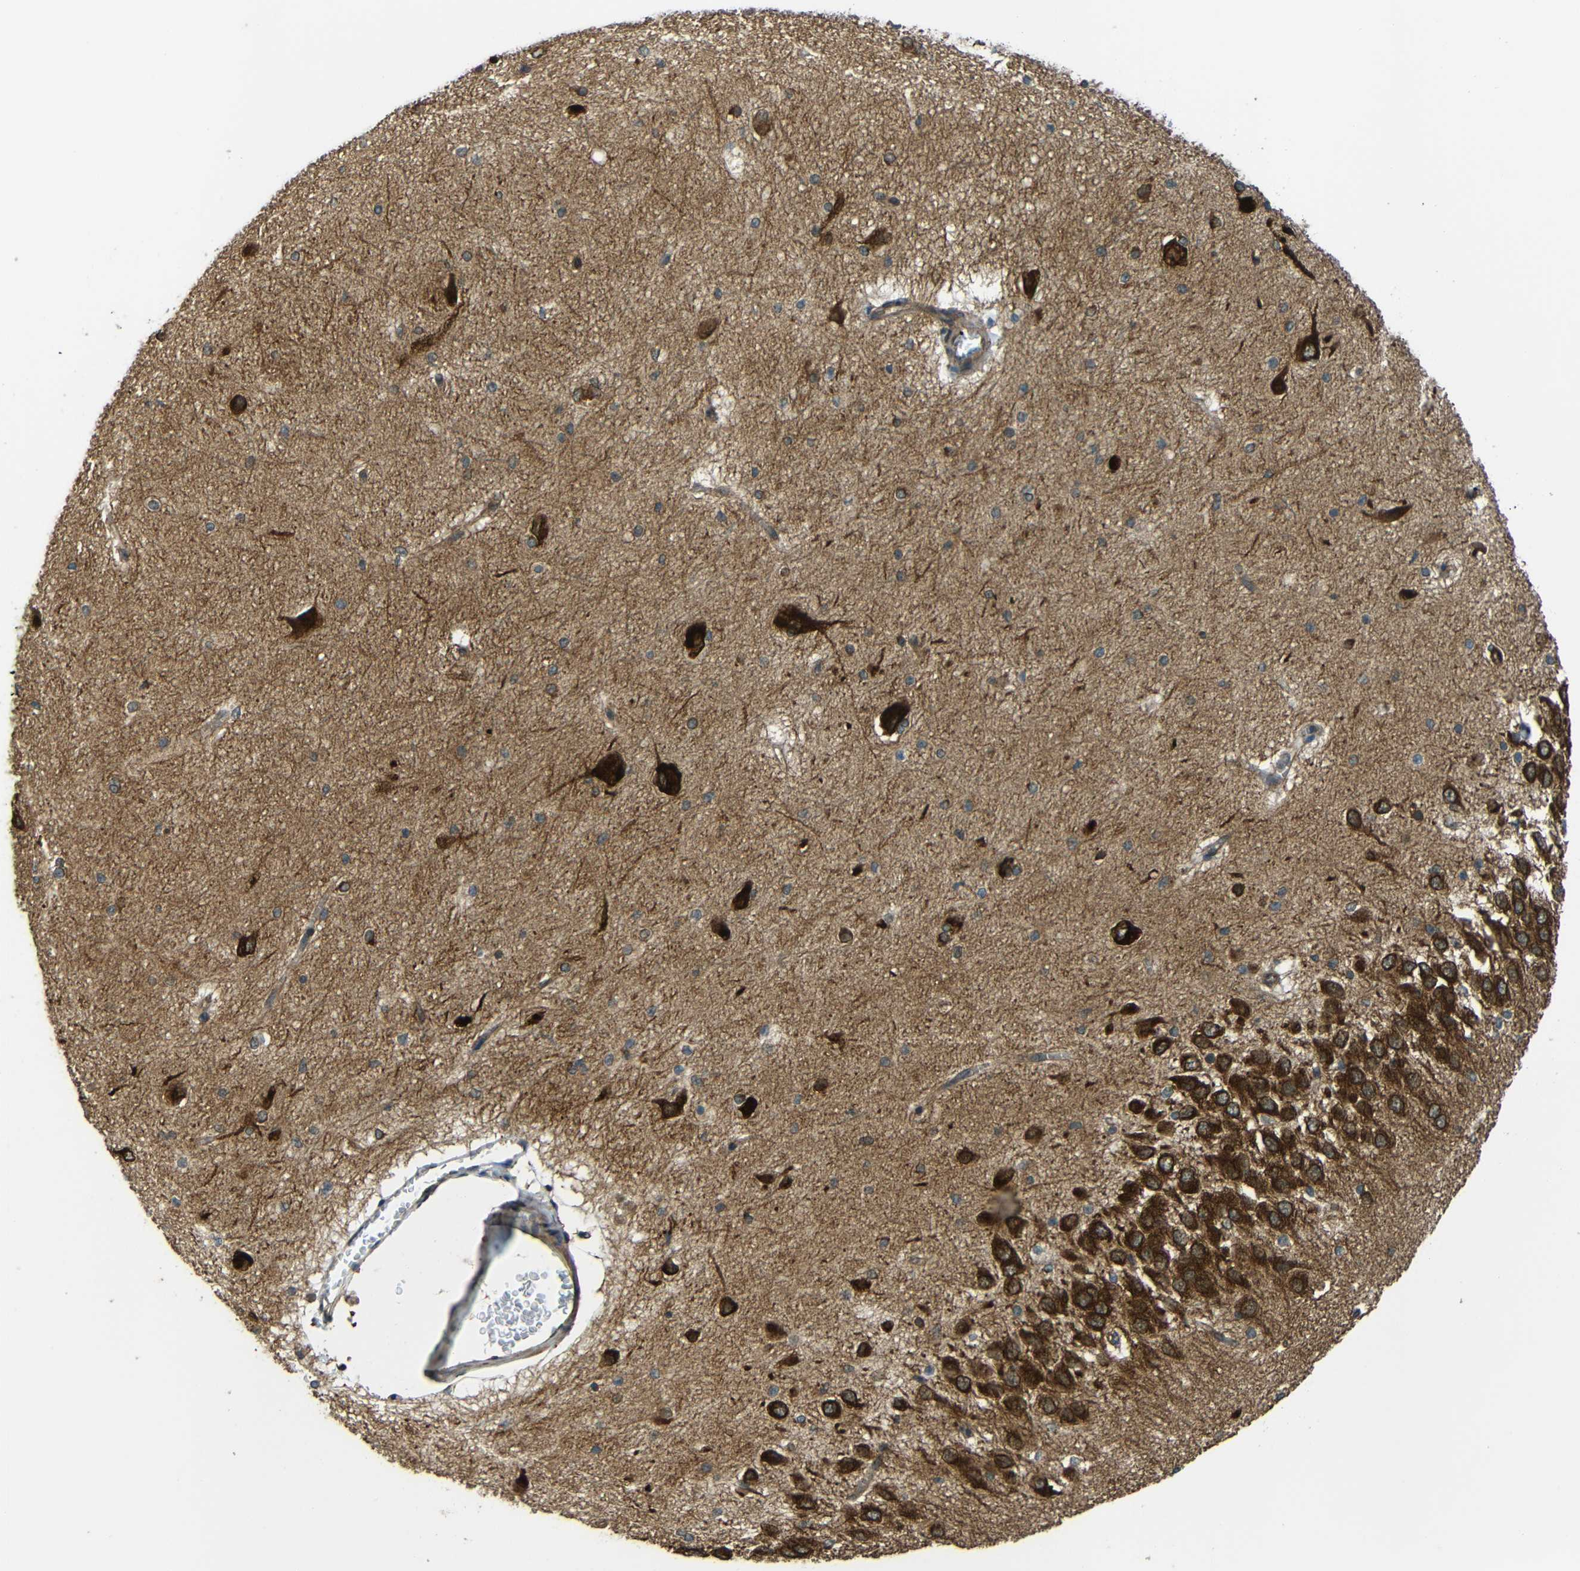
{"staining": {"intensity": "strong", "quantity": "<25%", "location": "cytoplasmic/membranous"}, "tissue": "hippocampus", "cell_type": "Glial cells", "image_type": "normal", "snomed": [{"axis": "morphology", "description": "Normal tissue, NOS"}, {"axis": "topography", "description": "Hippocampus"}], "caption": "A brown stain shows strong cytoplasmic/membranous staining of a protein in glial cells of unremarkable hippocampus. (Brightfield microscopy of DAB IHC at high magnification).", "gene": "VAPB", "patient": {"sex": "female", "age": 19}}